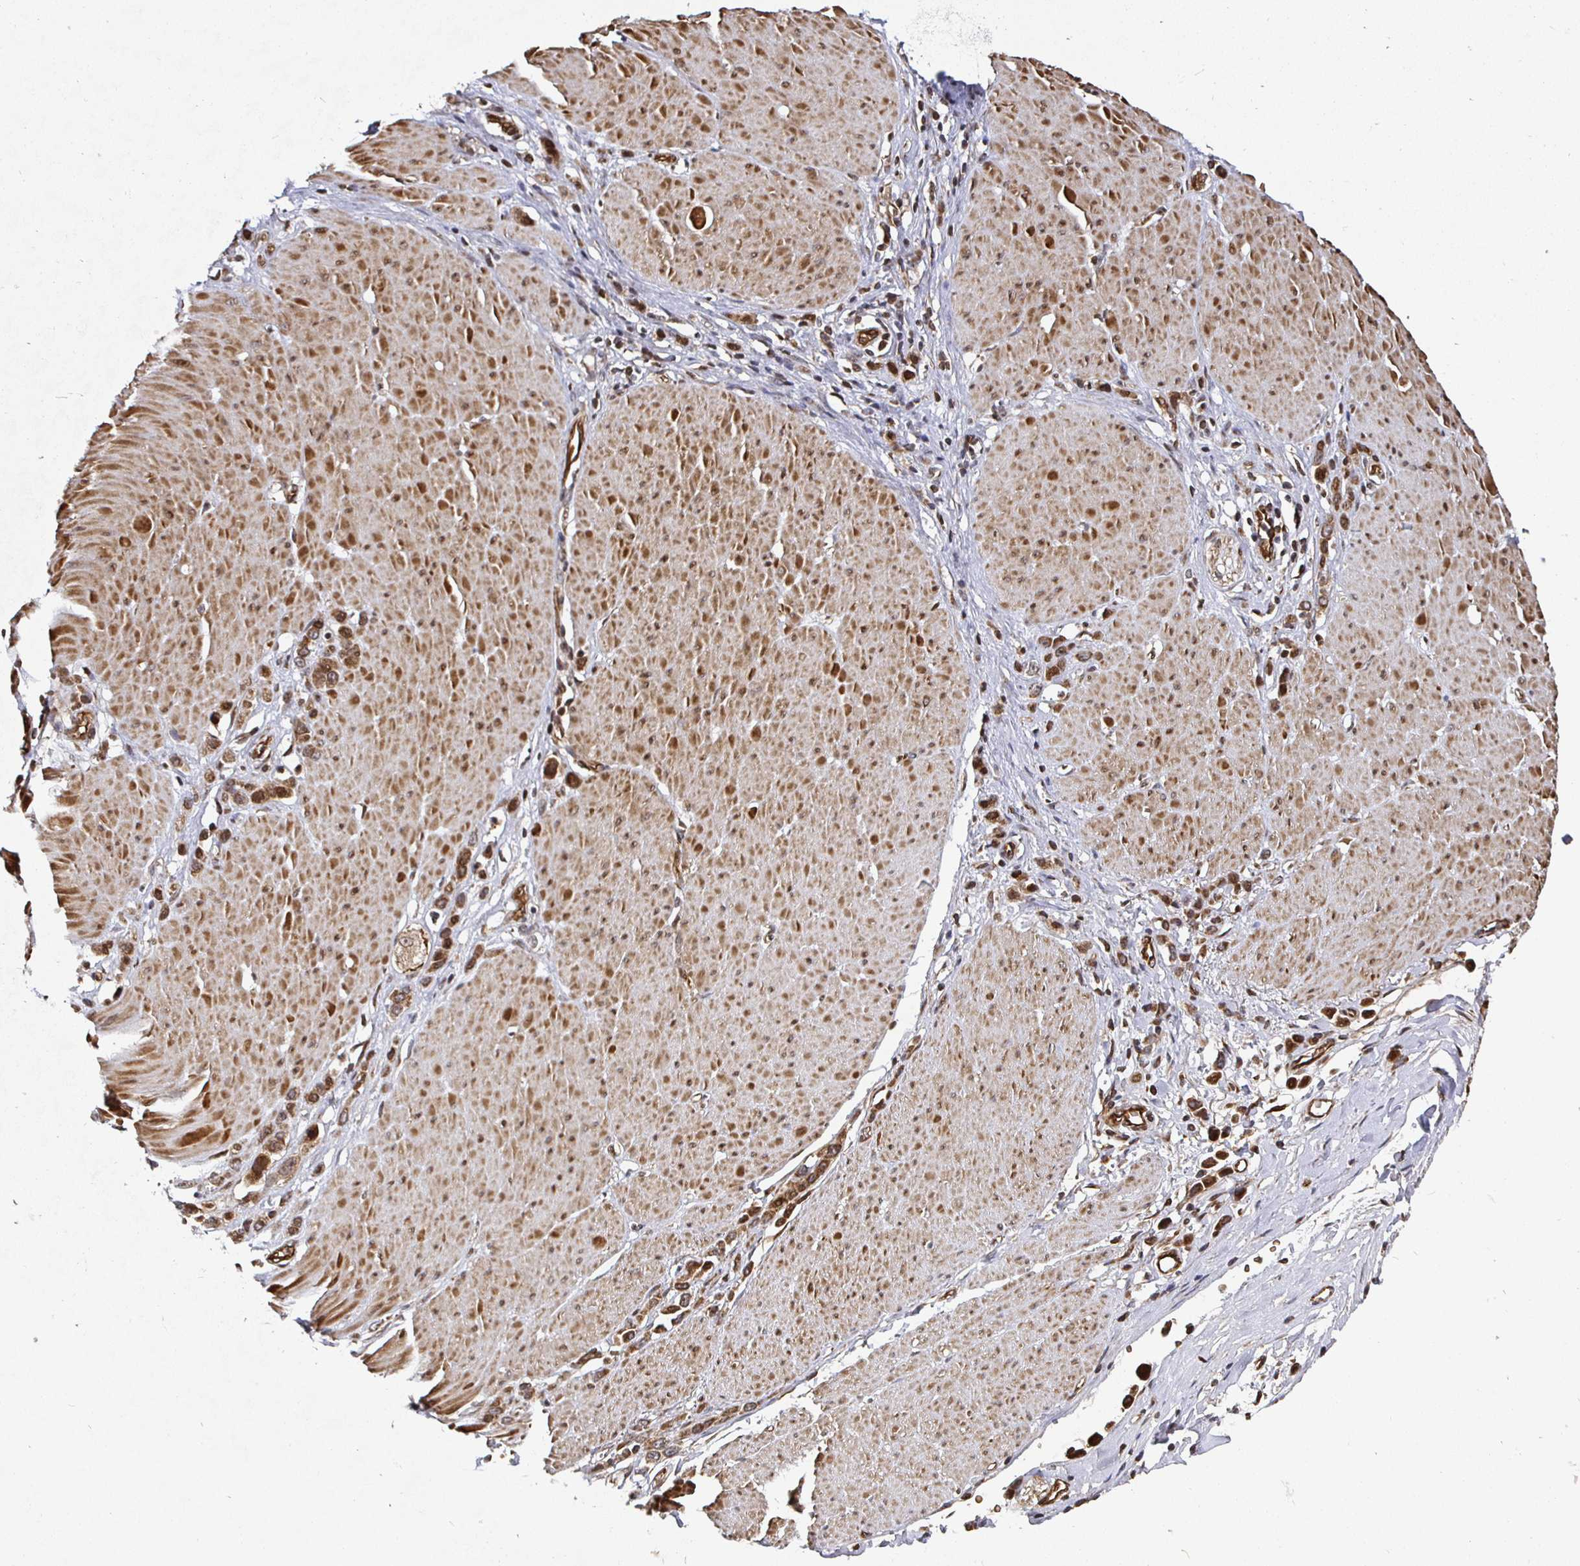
{"staining": {"intensity": "strong", "quantity": ">75%", "location": "cytoplasmic/membranous"}, "tissue": "stomach cancer", "cell_type": "Tumor cells", "image_type": "cancer", "snomed": [{"axis": "morphology", "description": "Adenocarcinoma, NOS"}, {"axis": "topography", "description": "Stomach"}], "caption": "A brown stain shows strong cytoplasmic/membranous staining of a protein in human stomach adenocarcinoma tumor cells. Immunohistochemistry (ihc) stains the protein in brown and the nuclei are stained blue.", "gene": "TBKBP1", "patient": {"sex": "male", "age": 47}}